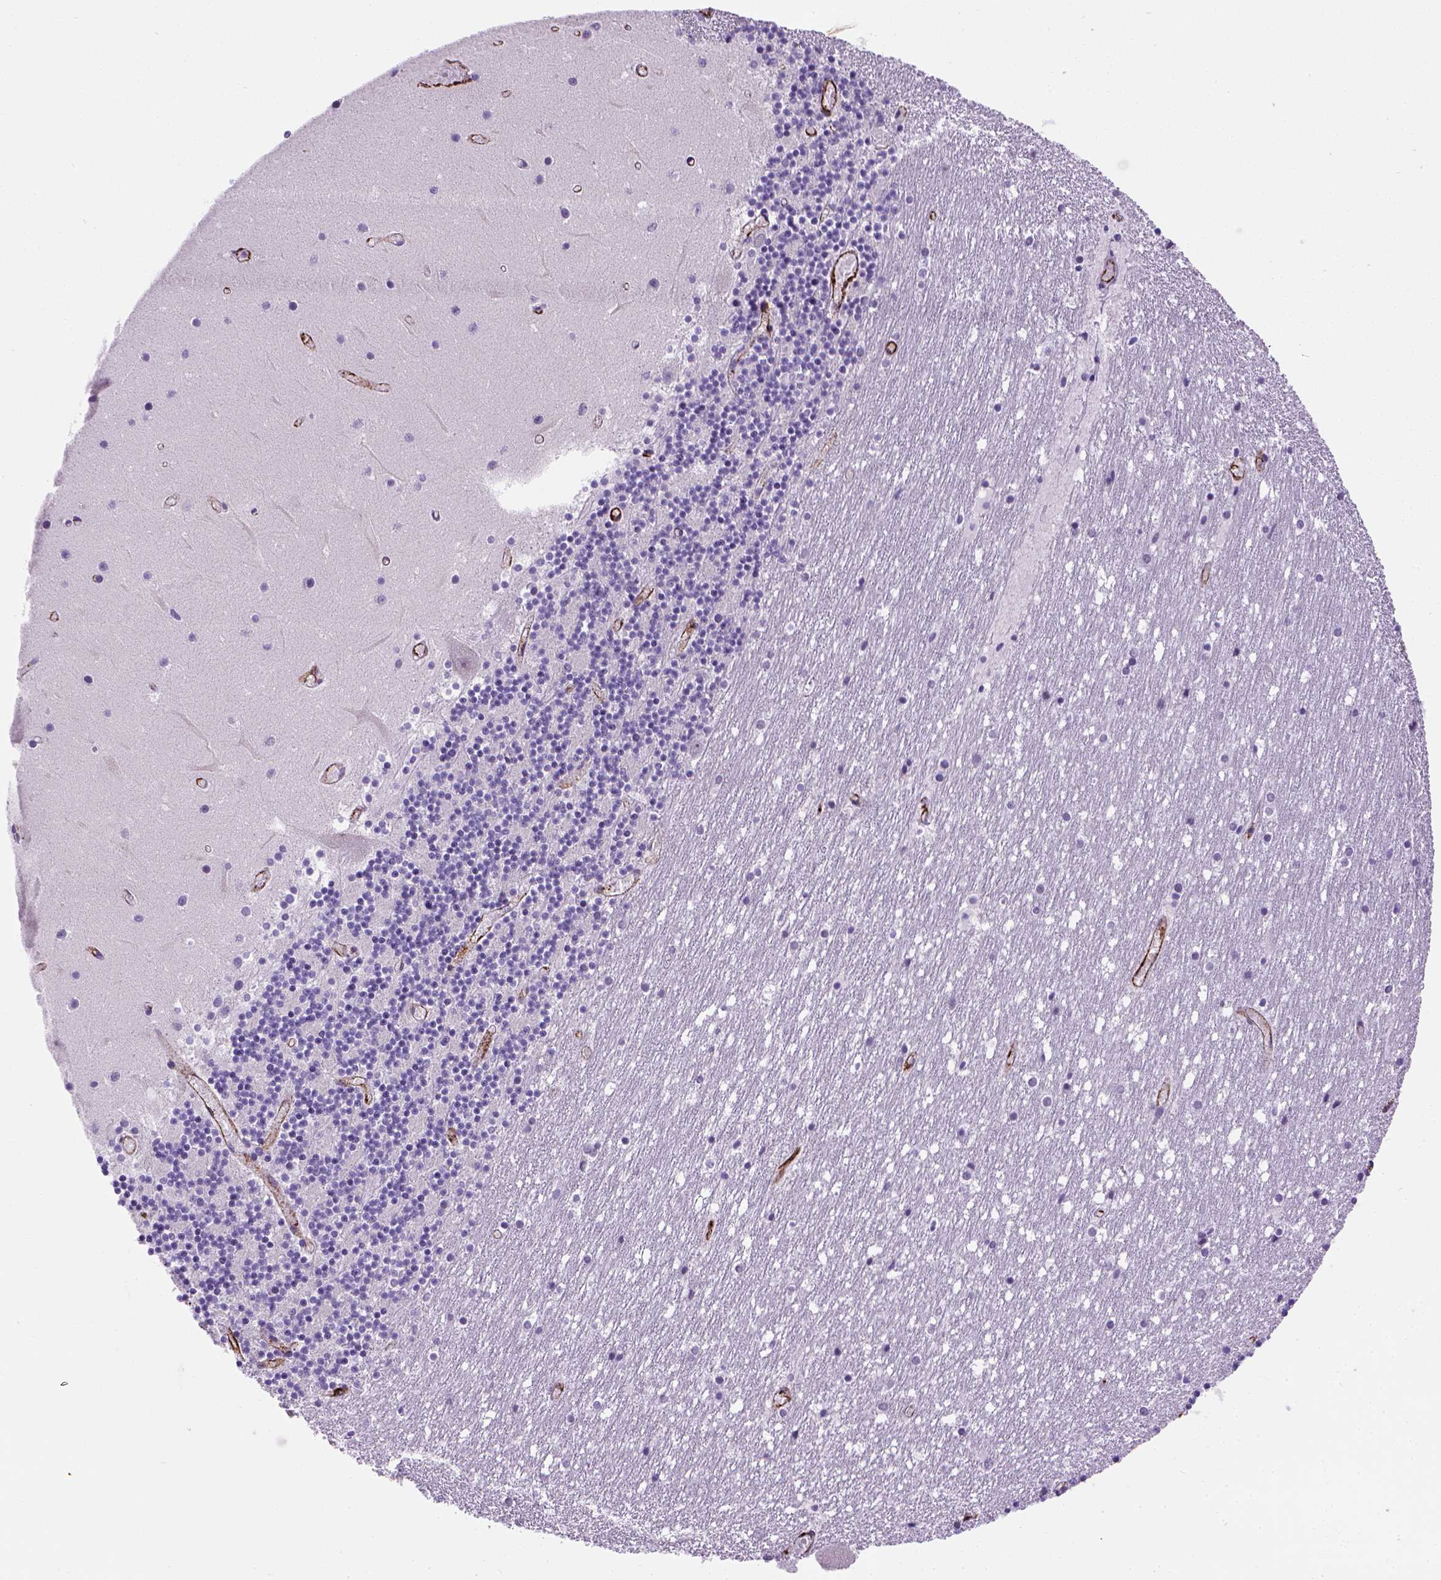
{"staining": {"intensity": "negative", "quantity": "none", "location": "none"}, "tissue": "cerebellum", "cell_type": "Cells in granular layer", "image_type": "normal", "snomed": [{"axis": "morphology", "description": "Normal tissue, NOS"}, {"axis": "topography", "description": "Cerebellum"}], "caption": "The immunohistochemistry photomicrograph has no significant positivity in cells in granular layer of cerebellum. Nuclei are stained in blue.", "gene": "VWF", "patient": {"sex": "female", "age": 28}}